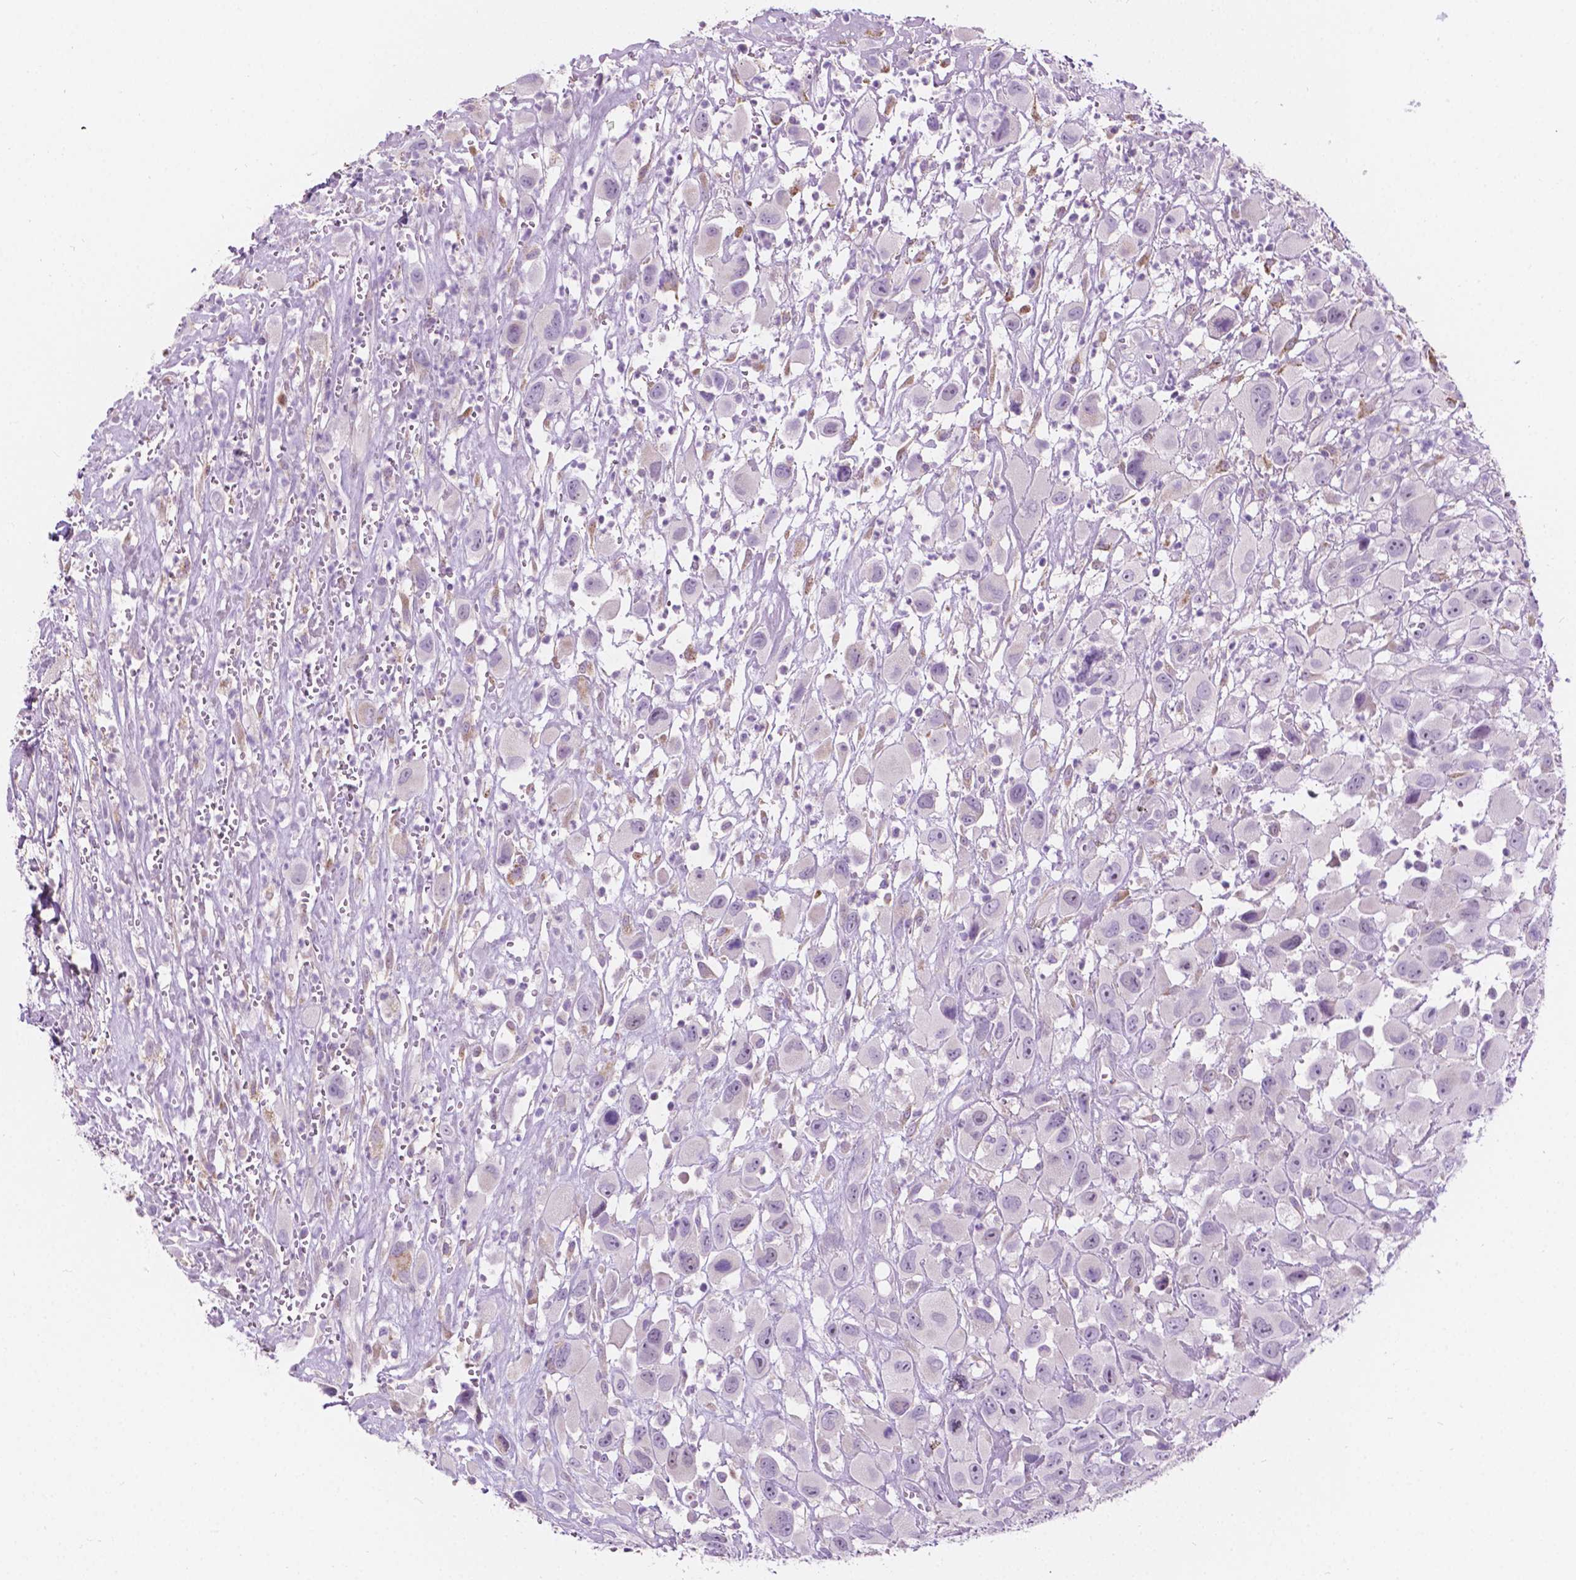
{"staining": {"intensity": "negative", "quantity": "none", "location": "none"}, "tissue": "head and neck cancer", "cell_type": "Tumor cells", "image_type": "cancer", "snomed": [{"axis": "morphology", "description": "Squamous cell carcinoma, NOS"}, {"axis": "morphology", "description": "Squamous cell carcinoma, metastatic, NOS"}, {"axis": "topography", "description": "Oral tissue"}, {"axis": "topography", "description": "Head-Neck"}], "caption": "Micrograph shows no significant protein expression in tumor cells of head and neck cancer (metastatic squamous cell carcinoma). (Immunohistochemistry, brightfield microscopy, high magnification).", "gene": "NOS1AP", "patient": {"sex": "female", "age": 85}}